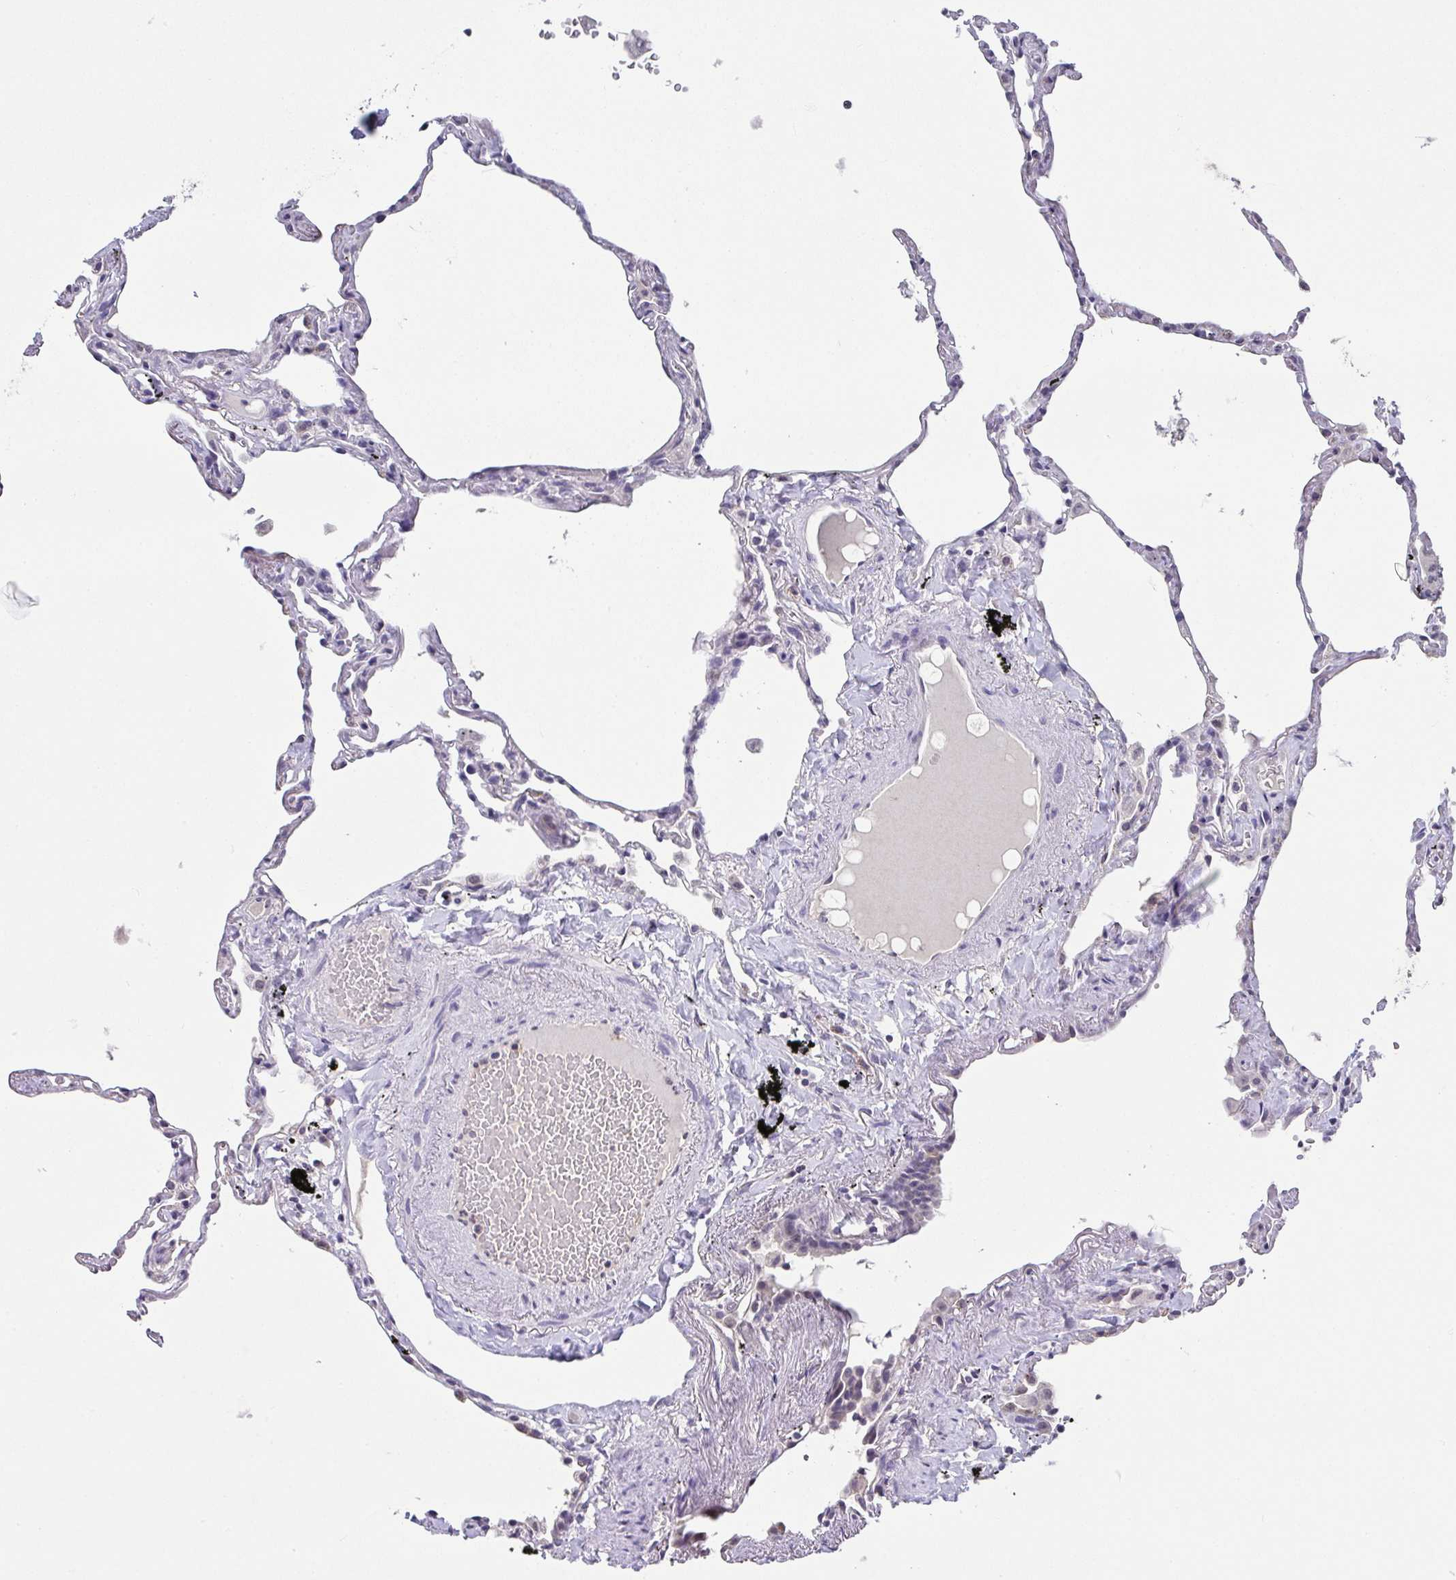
{"staining": {"intensity": "weak", "quantity": "<25%", "location": "nuclear"}, "tissue": "lung", "cell_type": "Alveolar cells", "image_type": "normal", "snomed": [{"axis": "morphology", "description": "Normal tissue, NOS"}, {"axis": "topography", "description": "Lung"}], "caption": "Immunohistochemical staining of normal lung reveals no significant staining in alveolar cells. (DAB IHC, high magnification).", "gene": "GLTPD2", "patient": {"sex": "female", "age": 67}}